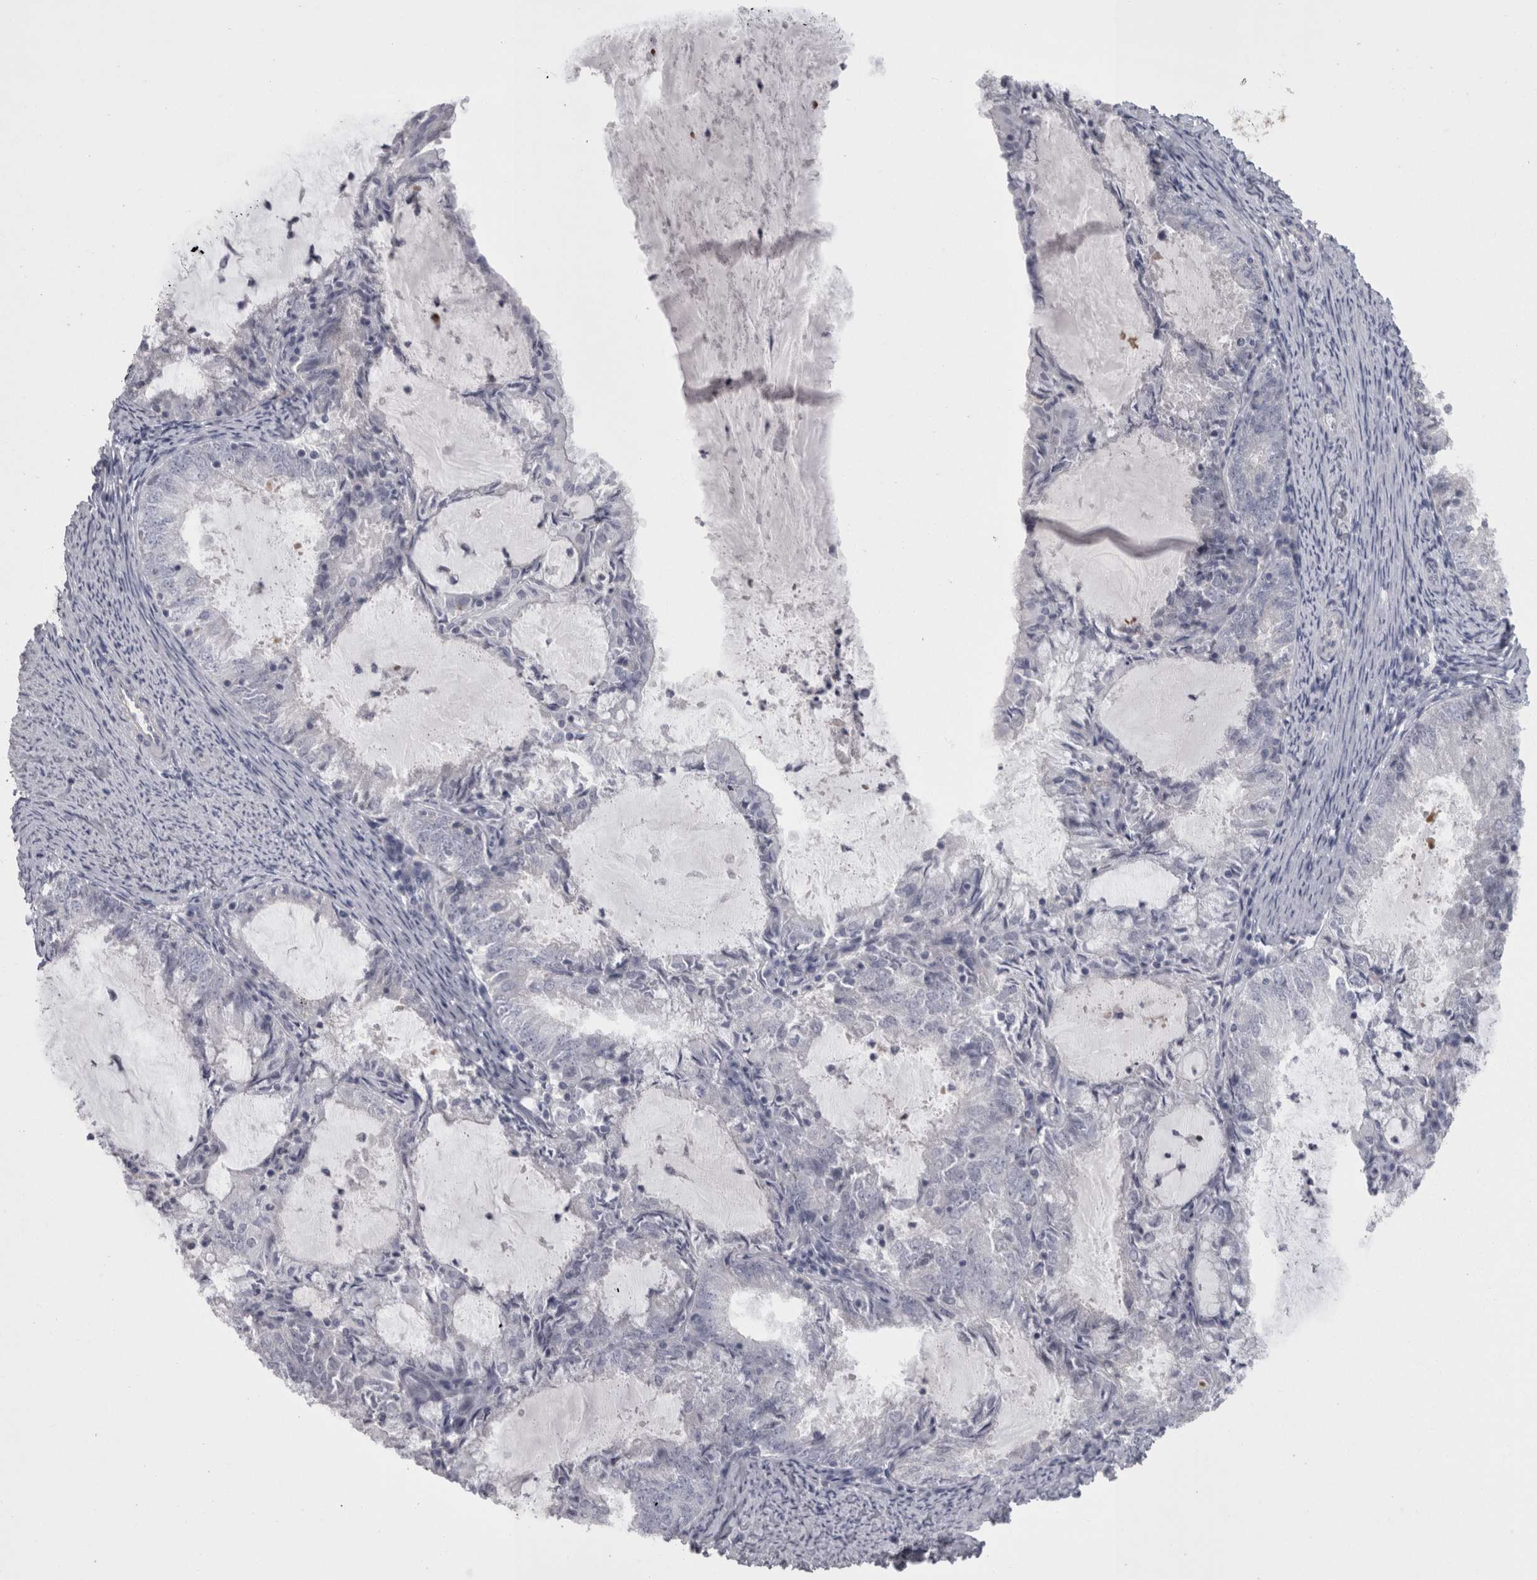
{"staining": {"intensity": "negative", "quantity": "none", "location": "none"}, "tissue": "endometrial cancer", "cell_type": "Tumor cells", "image_type": "cancer", "snomed": [{"axis": "morphology", "description": "Adenocarcinoma, NOS"}, {"axis": "topography", "description": "Endometrium"}], "caption": "Protein analysis of endometrial cancer (adenocarcinoma) displays no significant positivity in tumor cells. (DAB immunohistochemistry (IHC) visualized using brightfield microscopy, high magnification).", "gene": "CAMK2D", "patient": {"sex": "female", "age": 57}}